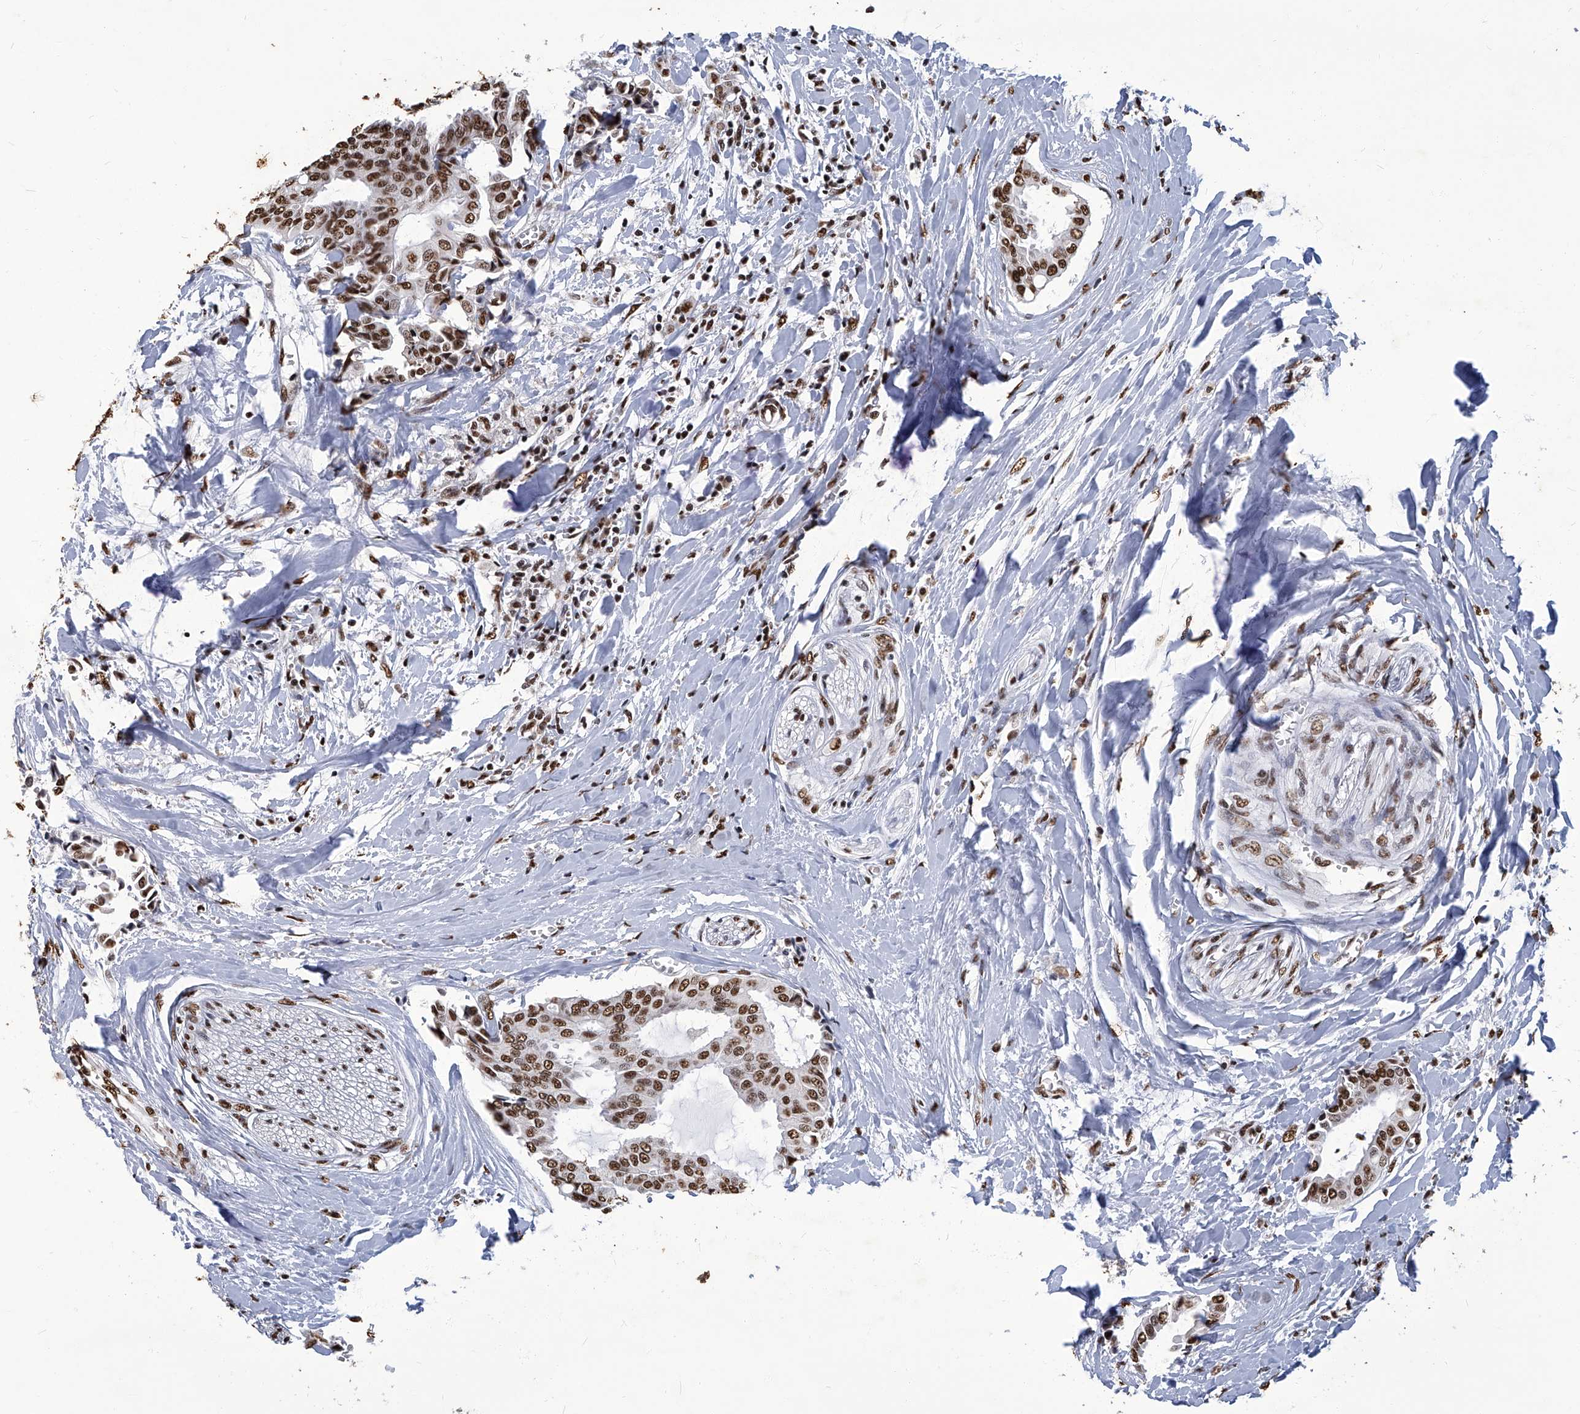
{"staining": {"intensity": "moderate", "quantity": ">75%", "location": "nuclear"}, "tissue": "head and neck cancer", "cell_type": "Tumor cells", "image_type": "cancer", "snomed": [{"axis": "morphology", "description": "Adenocarcinoma, NOS"}, {"axis": "topography", "description": "Salivary gland"}, {"axis": "topography", "description": "Head-Neck"}], "caption": "Adenocarcinoma (head and neck) tissue demonstrates moderate nuclear expression in about >75% of tumor cells, visualized by immunohistochemistry.", "gene": "HBP1", "patient": {"sex": "female", "age": 59}}